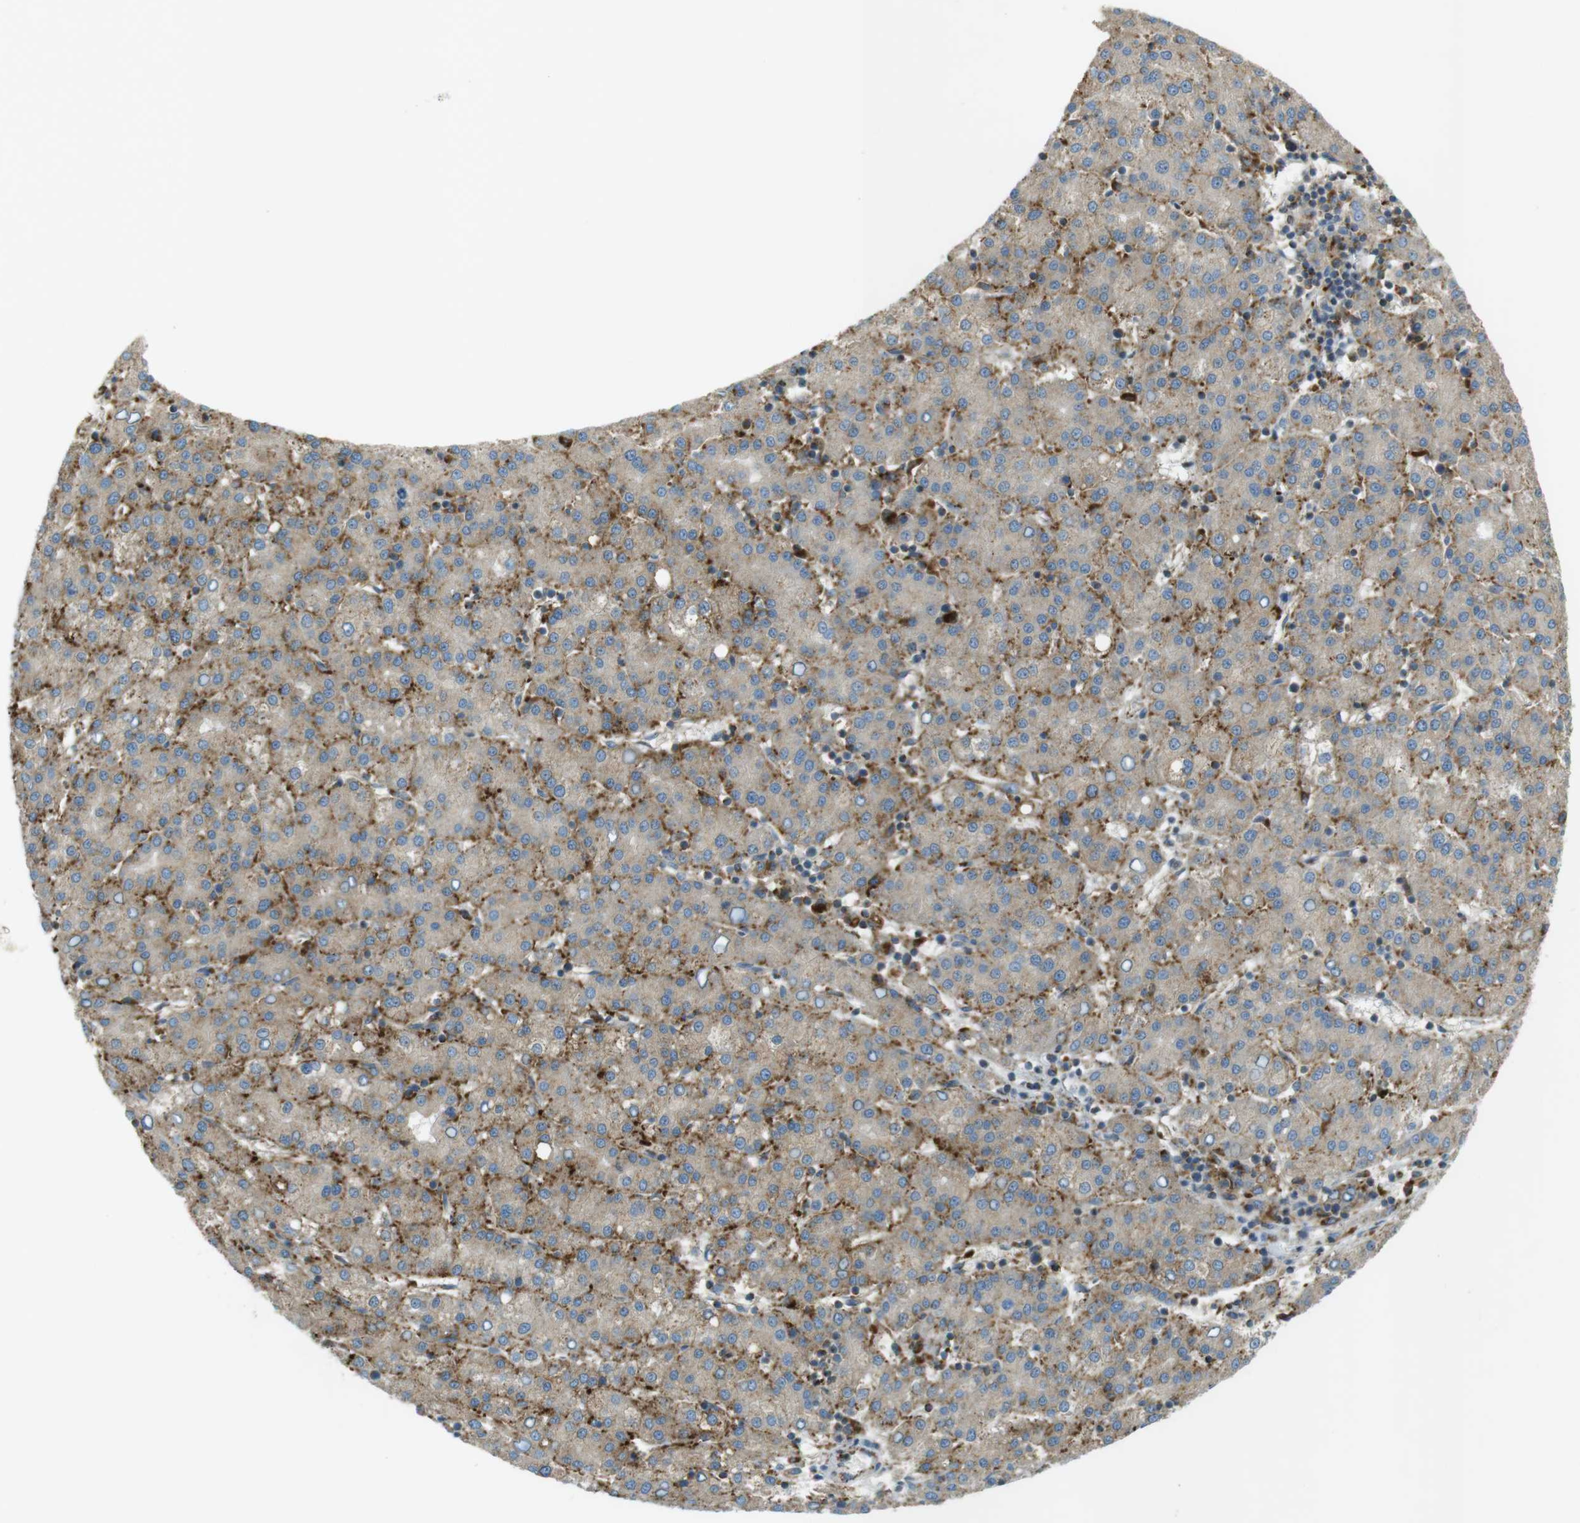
{"staining": {"intensity": "moderate", "quantity": ">75%", "location": "cytoplasmic/membranous"}, "tissue": "liver cancer", "cell_type": "Tumor cells", "image_type": "cancer", "snomed": [{"axis": "morphology", "description": "Carcinoma, Hepatocellular, NOS"}, {"axis": "topography", "description": "Liver"}], "caption": "A high-resolution micrograph shows IHC staining of liver cancer, which shows moderate cytoplasmic/membranous positivity in approximately >75% of tumor cells.", "gene": "LAMP1", "patient": {"sex": "female", "age": 58}}